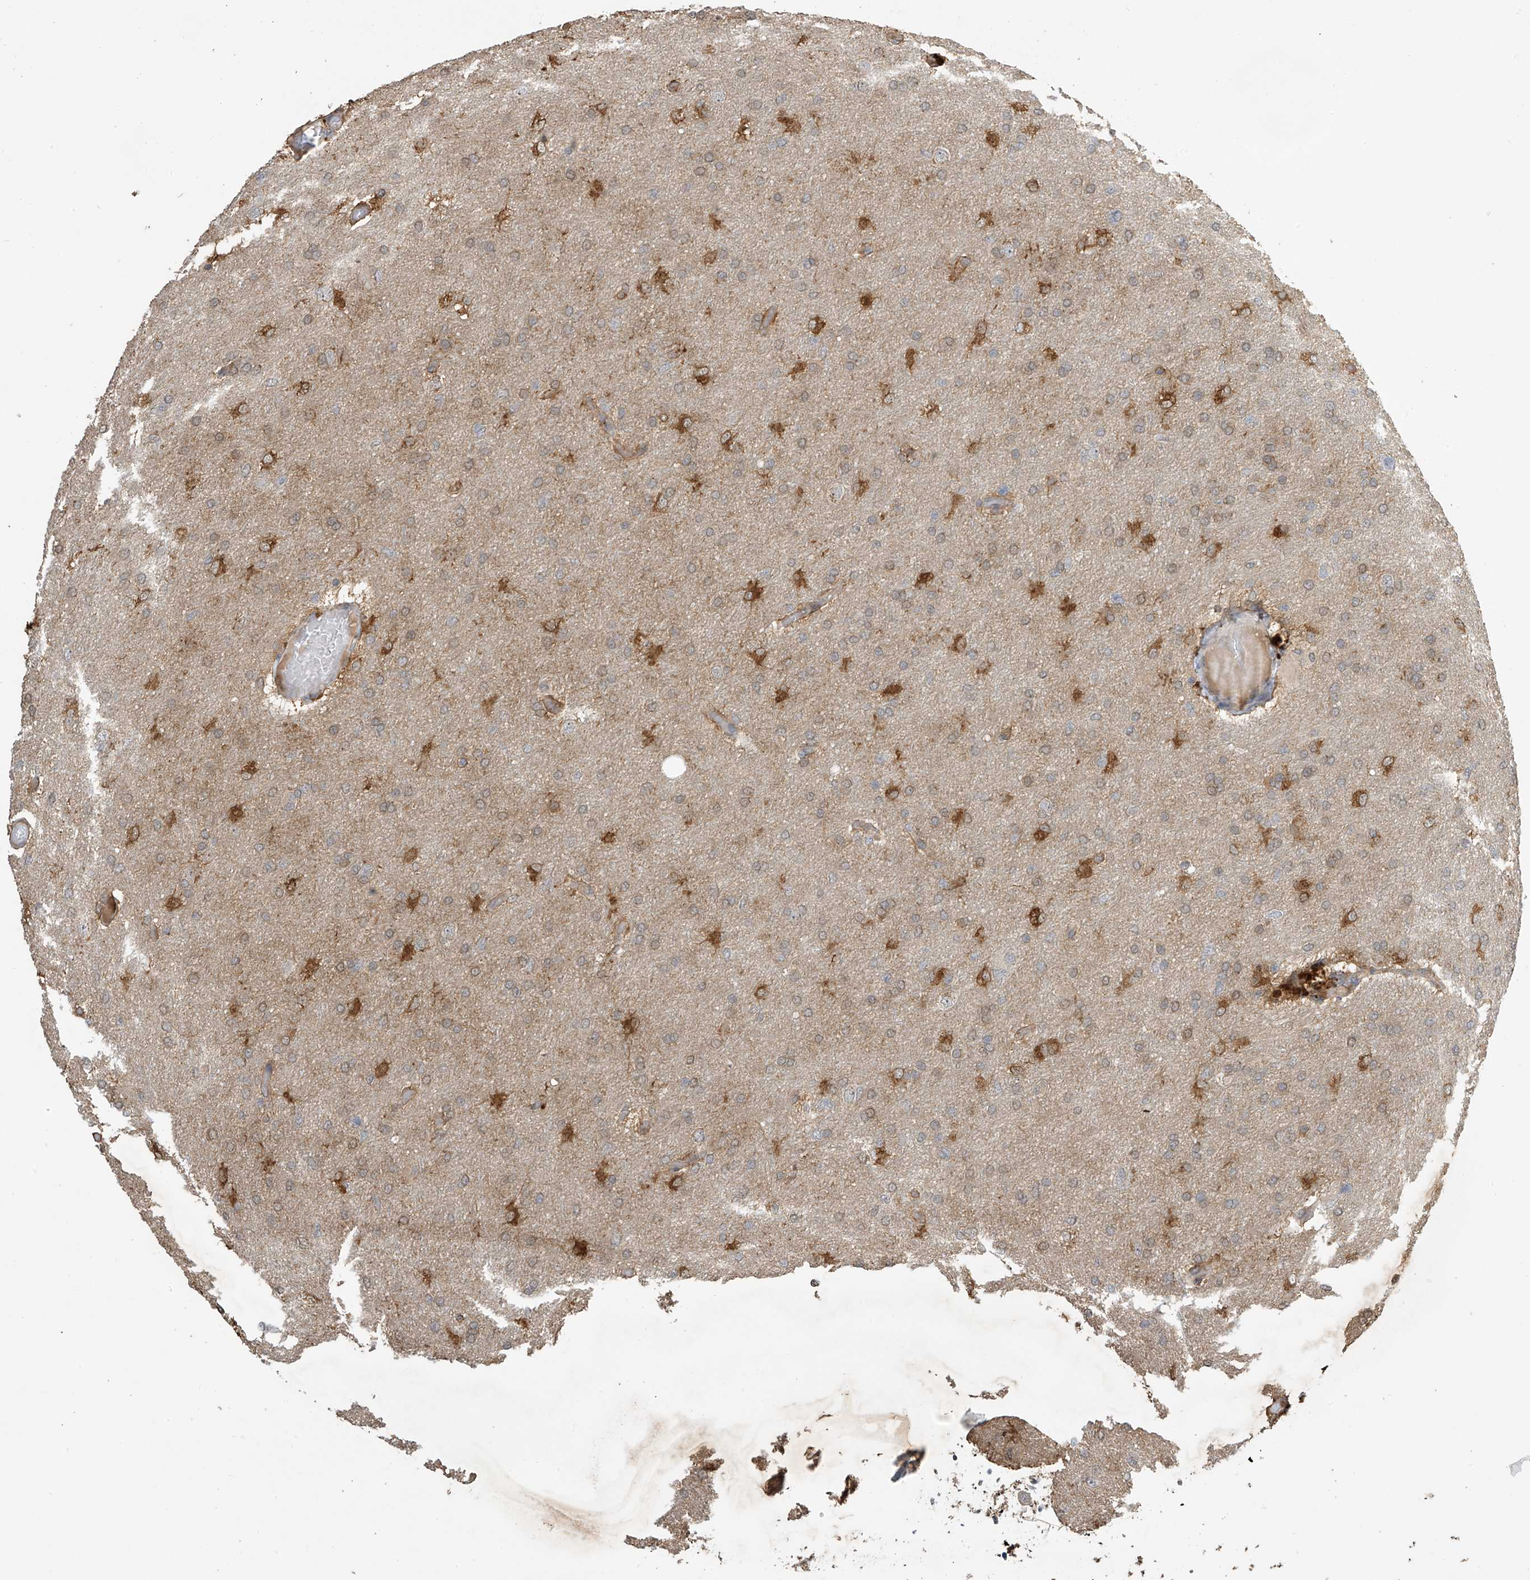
{"staining": {"intensity": "weak", "quantity": ">75%", "location": "cytoplasmic/membranous"}, "tissue": "glioma", "cell_type": "Tumor cells", "image_type": "cancer", "snomed": [{"axis": "morphology", "description": "Glioma, malignant, High grade"}, {"axis": "topography", "description": "Cerebral cortex"}], "caption": "Immunohistochemistry (IHC) (DAB (3,3'-diaminobenzidine)) staining of human glioma displays weak cytoplasmic/membranous protein positivity in approximately >75% of tumor cells.", "gene": "SLFN14", "patient": {"sex": "female", "age": 36}}